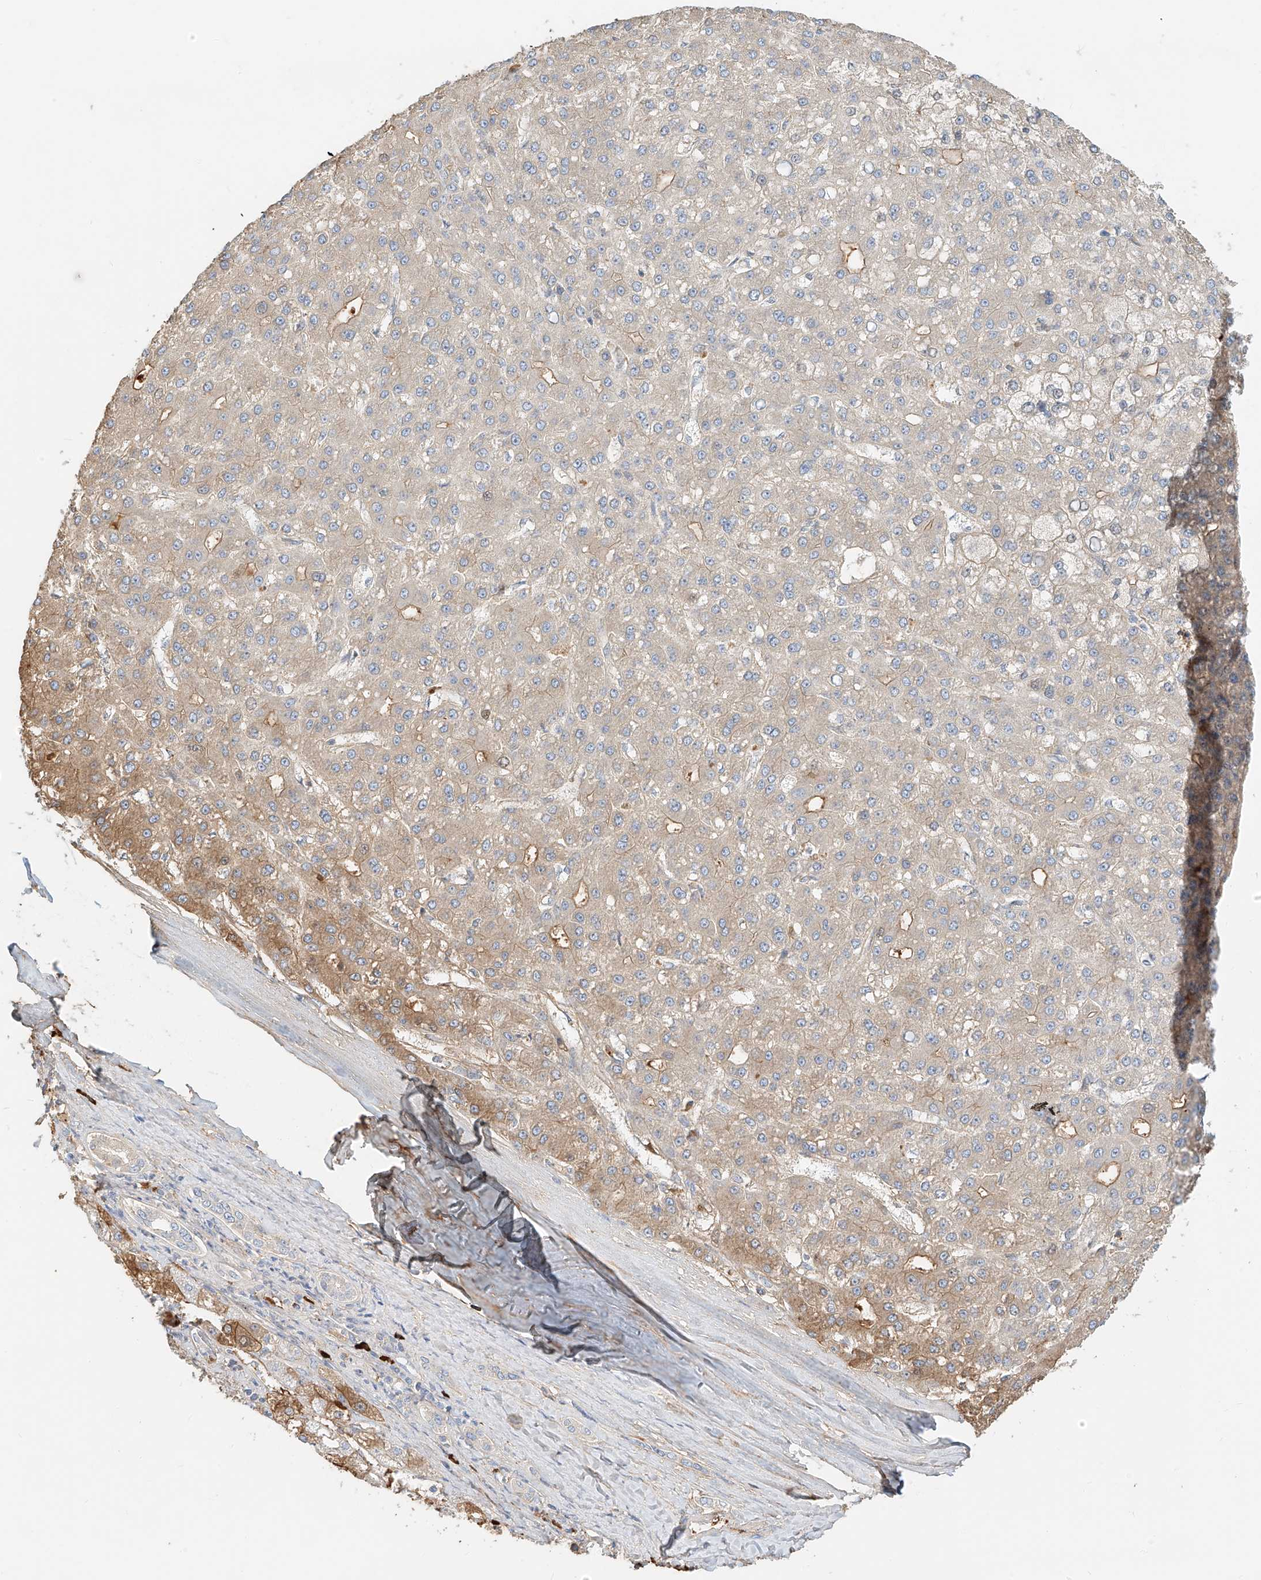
{"staining": {"intensity": "weak", "quantity": "<25%", "location": "cytoplasmic/membranous"}, "tissue": "liver cancer", "cell_type": "Tumor cells", "image_type": "cancer", "snomed": [{"axis": "morphology", "description": "Carcinoma, Hepatocellular, NOS"}, {"axis": "topography", "description": "Liver"}], "caption": "Tumor cells are negative for brown protein staining in hepatocellular carcinoma (liver). (Stains: DAB (3,3'-diaminobenzidine) IHC with hematoxylin counter stain, Microscopy: brightfield microscopy at high magnification).", "gene": "ZFP30", "patient": {"sex": "male", "age": 67}}